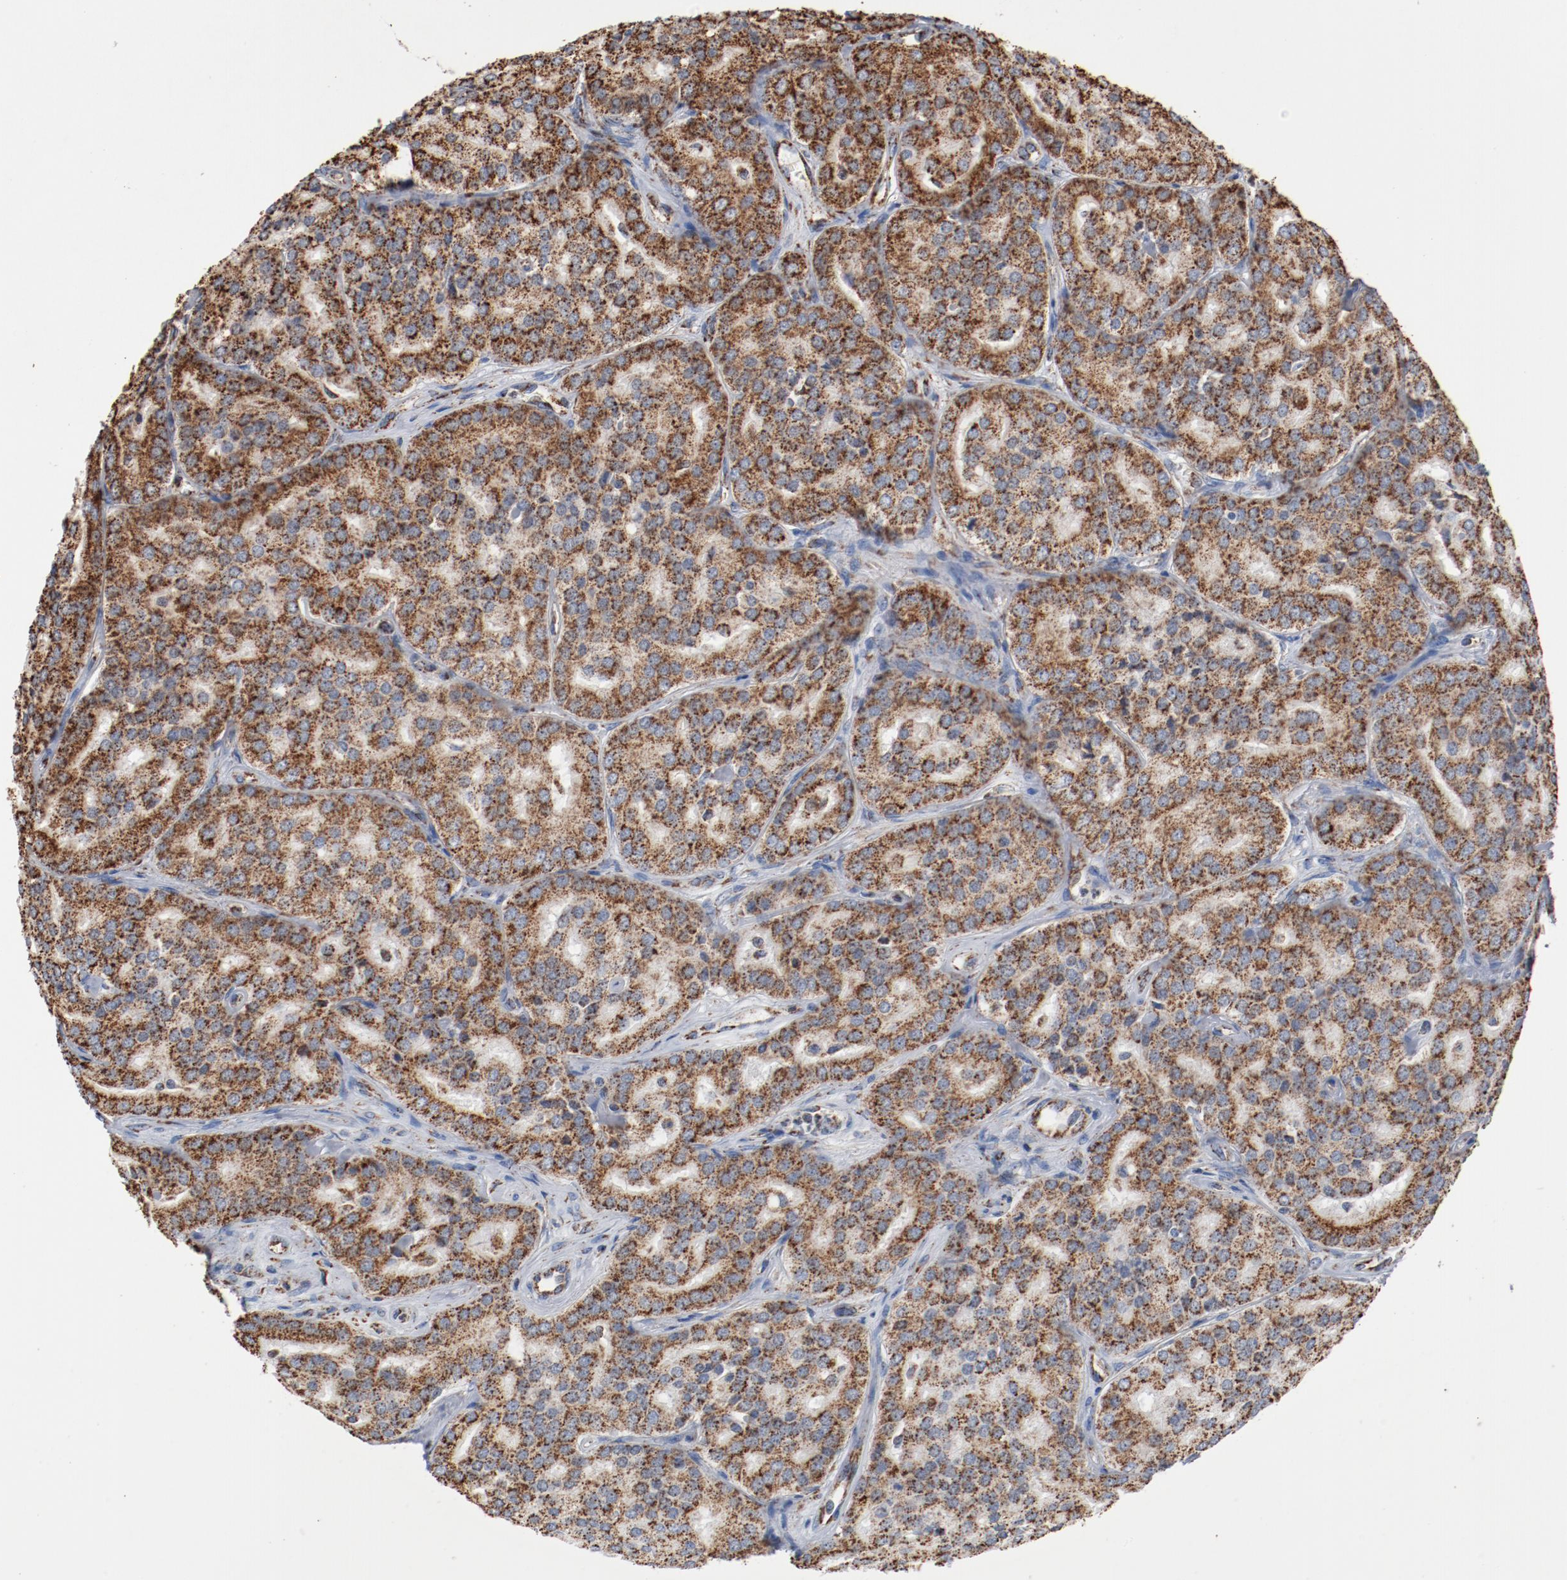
{"staining": {"intensity": "strong", "quantity": ">75%", "location": "cytoplasmic/membranous"}, "tissue": "prostate cancer", "cell_type": "Tumor cells", "image_type": "cancer", "snomed": [{"axis": "morphology", "description": "Adenocarcinoma, High grade"}, {"axis": "topography", "description": "Prostate"}], "caption": "Tumor cells display high levels of strong cytoplasmic/membranous staining in about >75% of cells in human prostate cancer (adenocarcinoma (high-grade)).", "gene": "NDUFS4", "patient": {"sex": "male", "age": 64}}